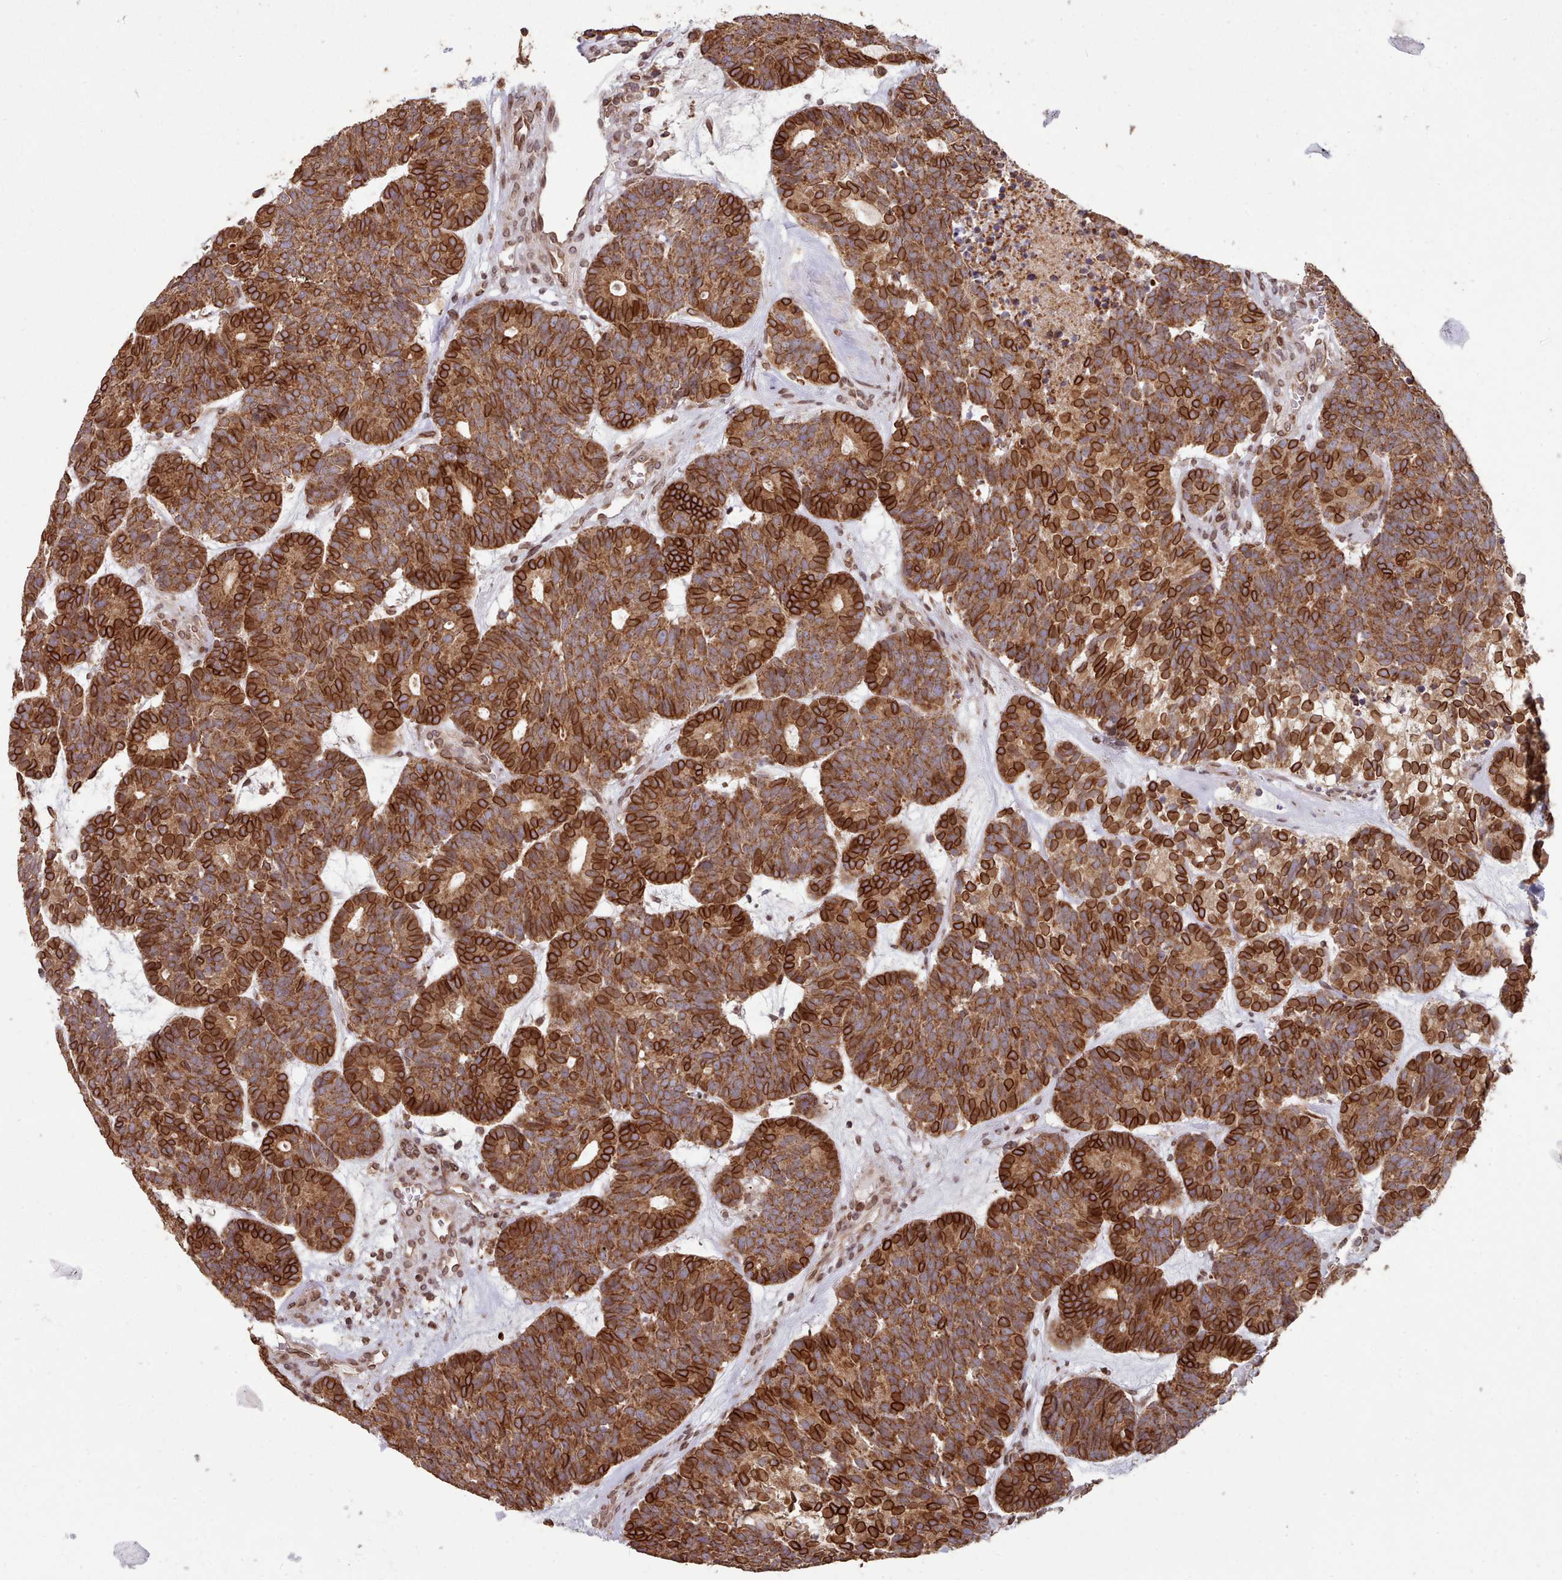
{"staining": {"intensity": "strong", "quantity": ">75%", "location": "cytoplasmic/membranous,nuclear"}, "tissue": "head and neck cancer", "cell_type": "Tumor cells", "image_type": "cancer", "snomed": [{"axis": "morphology", "description": "Adenocarcinoma, NOS"}, {"axis": "topography", "description": "Head-Neck"}], "caption": "Immunohistochemistry (IHC) micrograph of neoplastic tissue: head and neck adenocarcinoma stained using IHC displays high levels of strong protein expression localized specifically in the cytoplasmic/membranous and nuclear of tumor cells, appearing as a cytoplasmic/membranous and nuclear brown color.", "gene": "TOR1AIP1", "patient": {"sex": "female", "age": 81}}